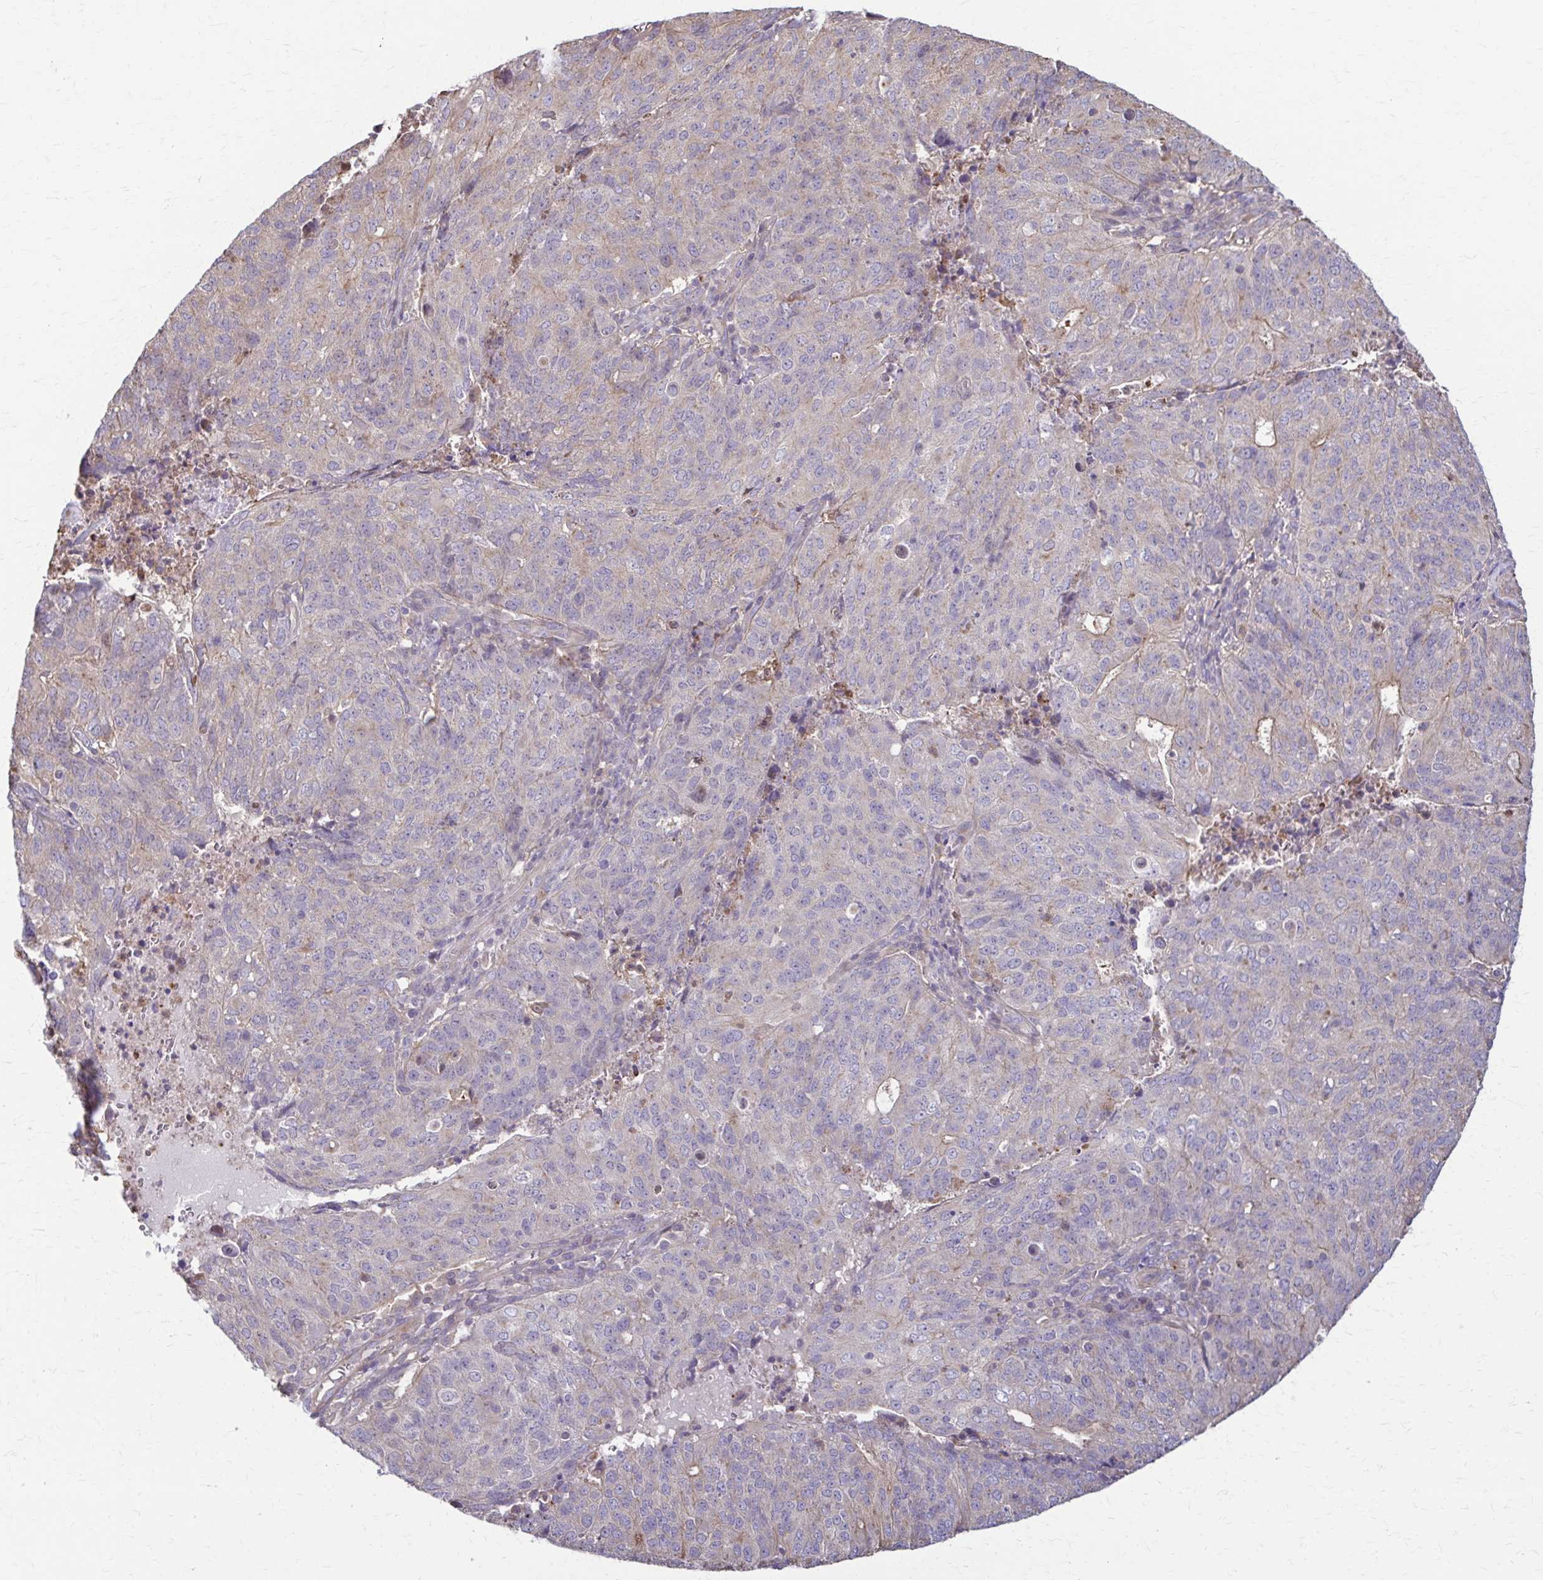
{"staining": {"intensity": "weak", "quantity": "<25%", "location": "cytoplasmic/membranous"}, "tissue": "endometrial cancer", "cell_type": "Tumor cells", "image_type": "cancer", "snomed": [{"axis": "morphology", "description": "Adenocarcinoma, NOS"}, {"axis": "topography", "description": "Endometrium"}], "caption": "Tumor cells show no significant staining in endometrial adenocarcinoma. Brightfield microscopy of immunohistochemistry stained with DAB (brown) and hematoxylin (blue), captured at high magnification.", "gene": "DSP", "patient": {"sex": "female", "age": 82}}